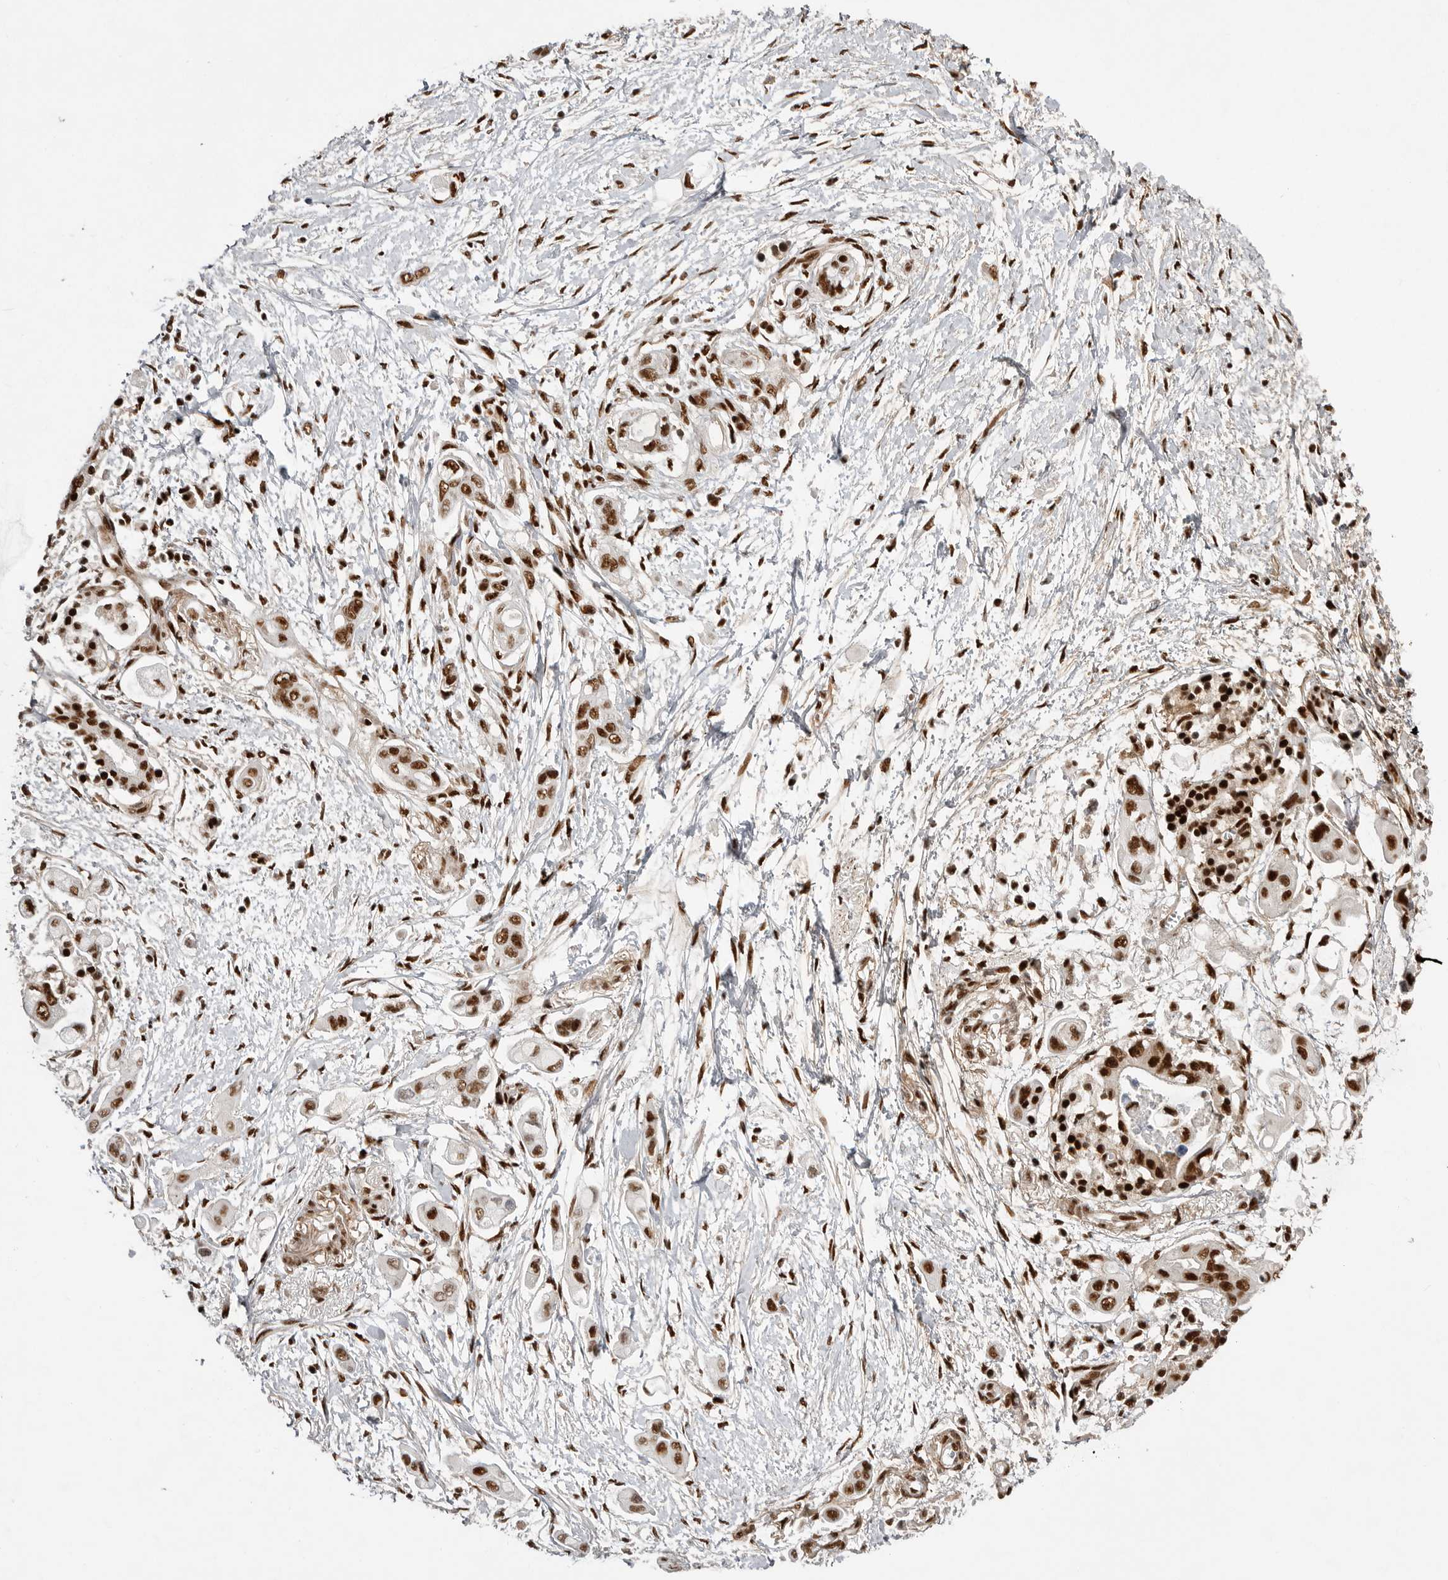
{"staining": {"intensity": "strong", "quantity": ">75%", "location": "nuclear"}, "tissue": "pancreatic cancer", "cell_type": "Tumor cells", "image_type": "cancer", "snomed": [{"axis": "morphology", "description": "Adenocarcinoma, NOS"}, {"axis": "topography", "description": "Pancreas"}], "caption": "IHC of human adenocarcinoma (pancreatic) exhibits high levels of strong nuclear expression in approximately >75% of tumor cells. (DAB = brown stain, brightfield microscopy at high magnification).", "gene": "PPP1R8", "patient": {"sex": "male", "age": 59}}